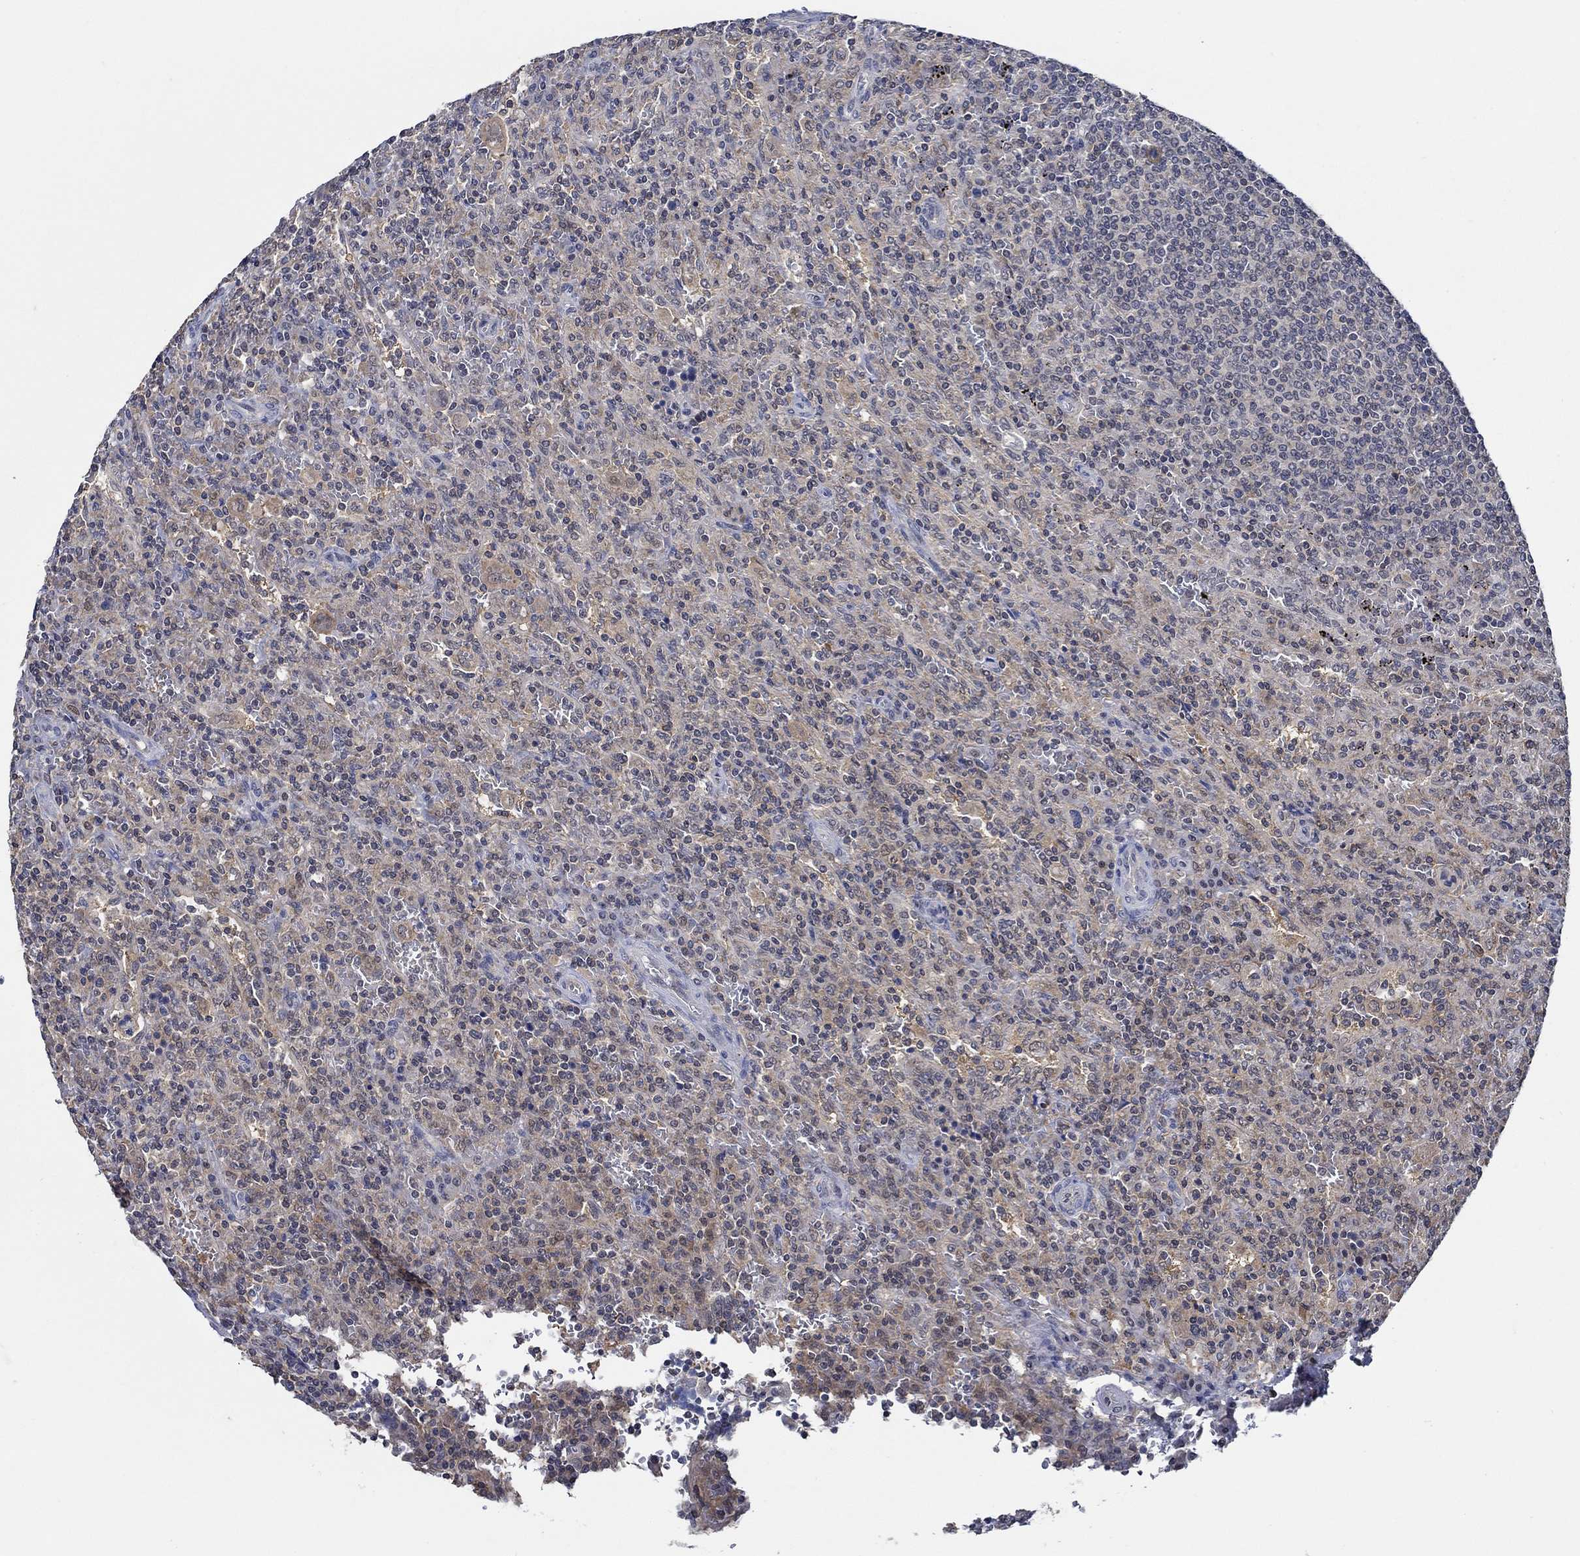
{"staining": {"intensity": "weak", "quantity": "<25%", "location": "cytoplasmic/membranous"}, "tissue": "lymphoma", "cell_type": "Tumor cells", "image_type": "cancer", "snomed": [{"axis": "morphology", "description": "Malignant lymphoma, non-Hodgkin's type, Low grade"}, {"axis": "topography", "description": "Spleen"}], "caption": "The immunohistochemistry (IHC) histopathology image has no significant positivity in tumor cells of lymphoma tissue. (DAB immunohistochemistry (IHC) with hematoxylin counter stain).", "gene": "DACT1", "patient": {"sex": "male", "age": 62}}